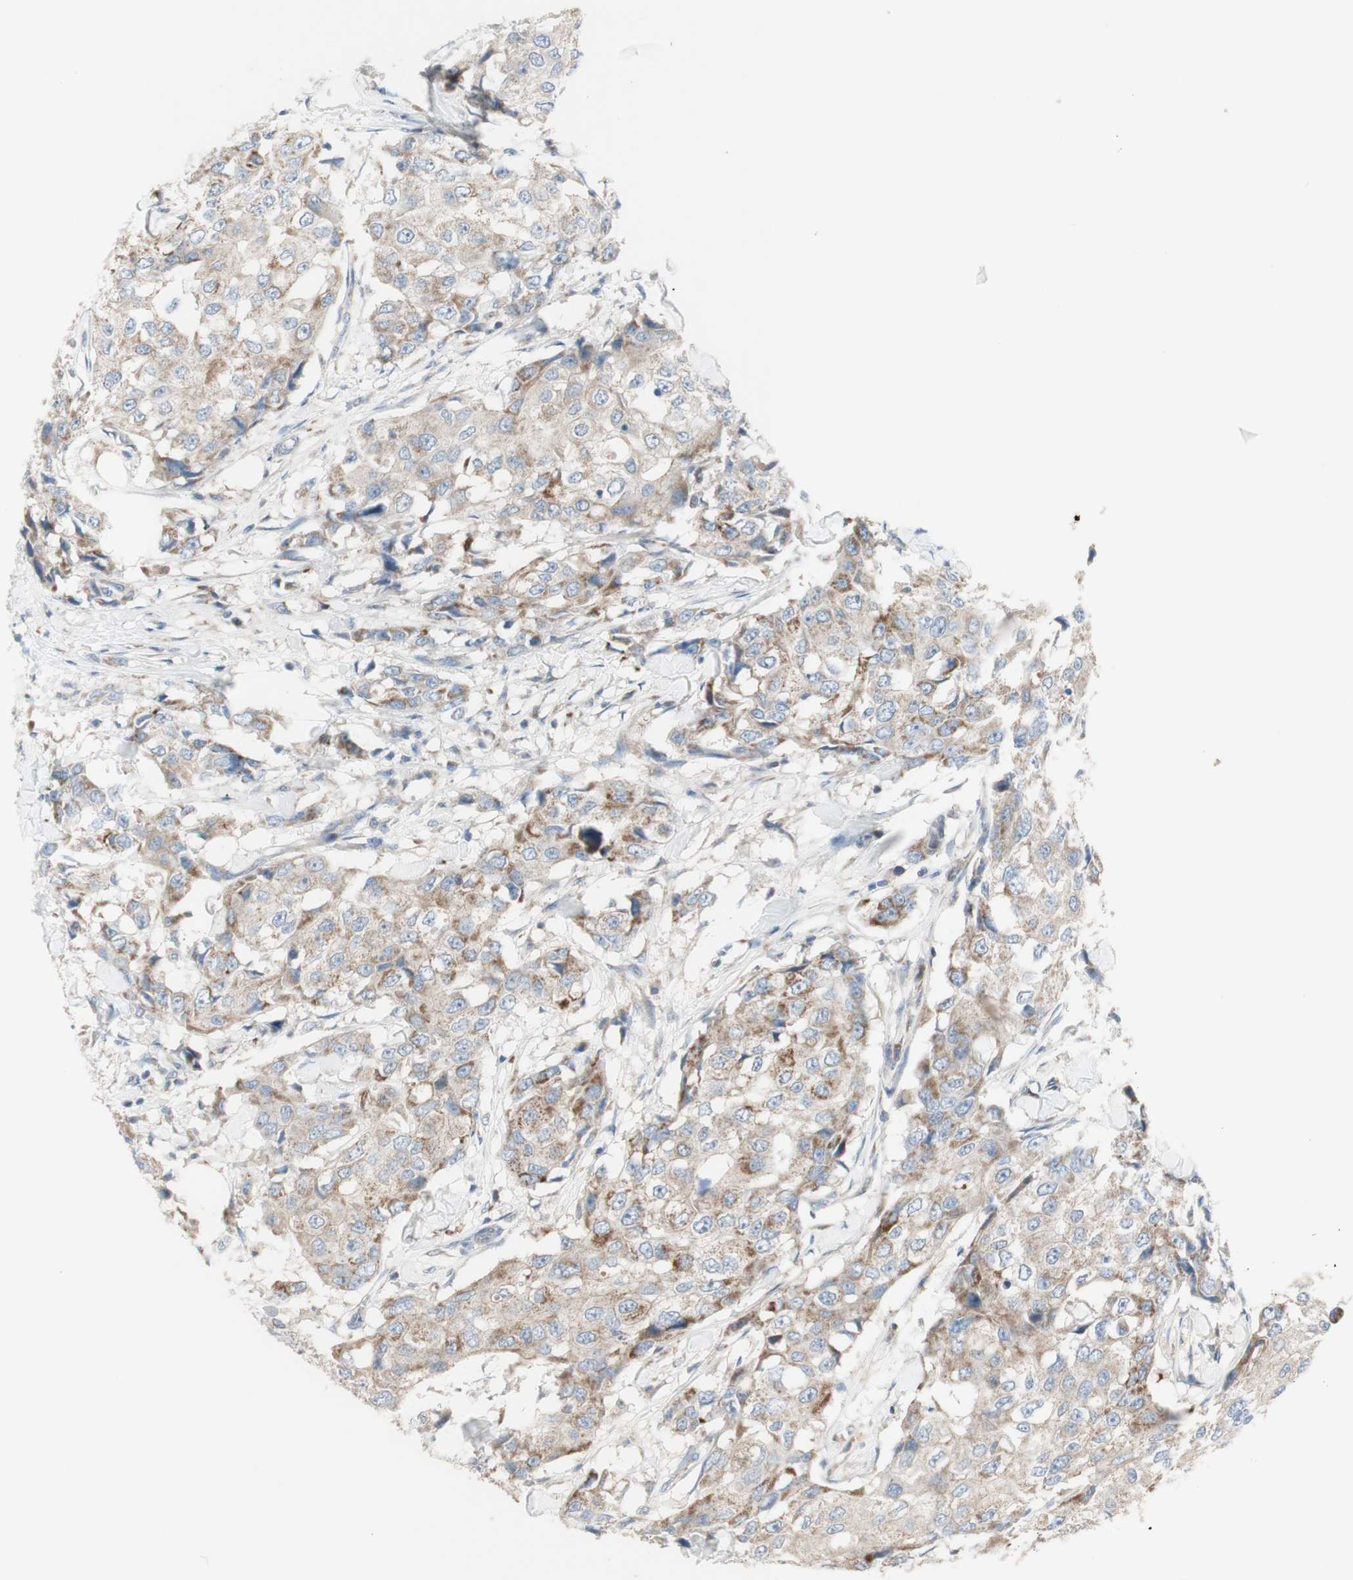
{"staining": {"intensity": "moderate", "quantity": "<25%", "location": "cytoplasmic/membranous"}, "tissue": "breast cancer", "cell_type": "Tumor cells", "image_type": "cancer", "snomed": [{"axis": "morphology", "description": "Duct carcinoma"}, {"axis": "topography", "description": "Breast"}], "caption": "Immunohistochemical staining of breast cancer (infiltrating ductal carcinoma) demonstrates moderate cytoplasmic/membranous protein expression in about <25% of tumor cells.", "gene": "C3orf52", "patient": {"sex": "female", "age": 27}}